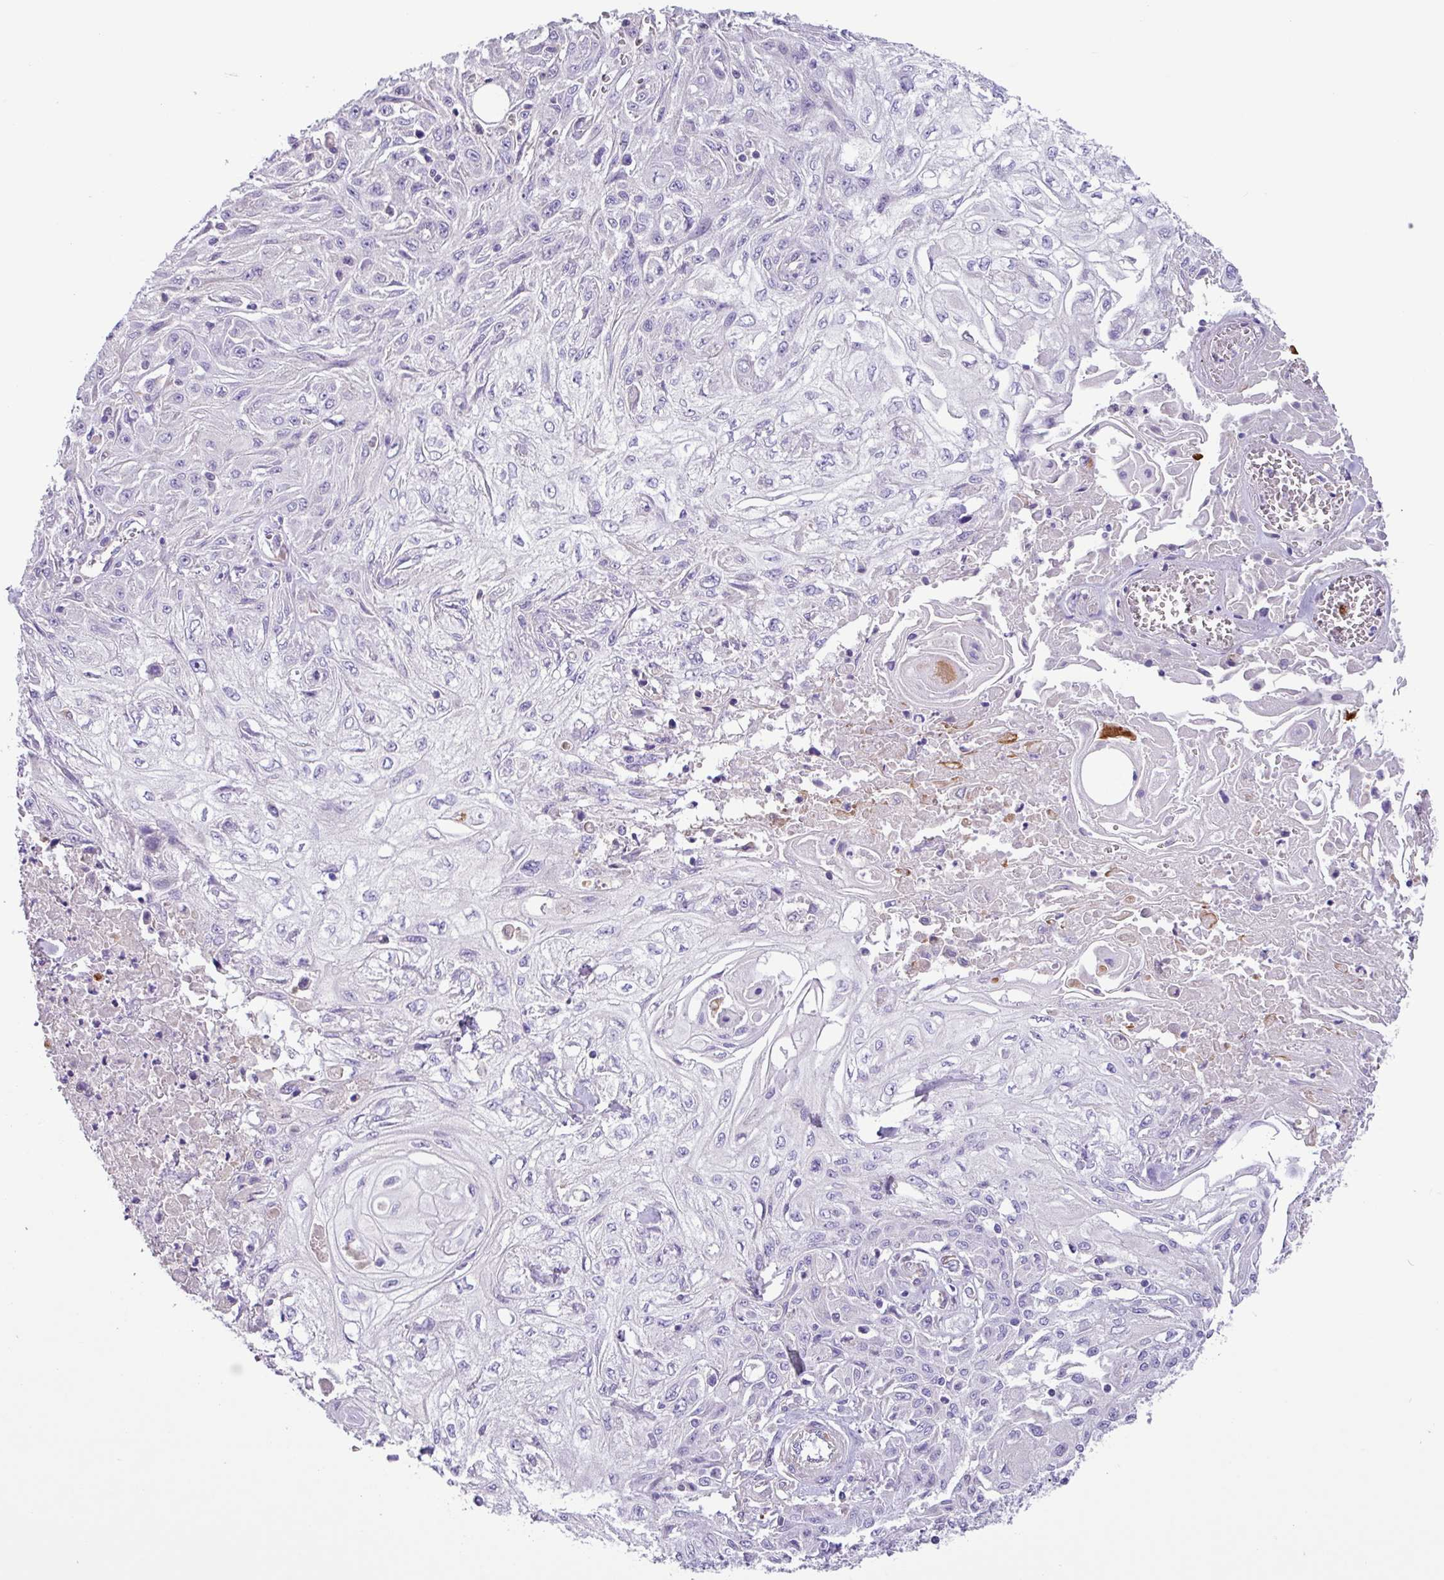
{"staining": {"intensity": "negative", "quantity": "none", "location": "none"}, "tissue": "skin cancer", "cell_type": "Tumor cells", "image_type": "cancer", "snomed": [{"axis": "morphology", "description": "Squamous cell carcinoma, NOS"}, {"axis": "morphology", "description": "Squamous cell carcinoma, metastatic, NOS"}, {"axis": "topography", "description": "Skin"}, {"axis": "topography", "description": "Lymph node"}], "caption": "A histopathology image of skin cancer stained for a protein demonstrates no brown staining in tumor cells. Nuclei are stained in blue.", "gene": "MRM2", "patient": {"sex": "male", "age": 75}}